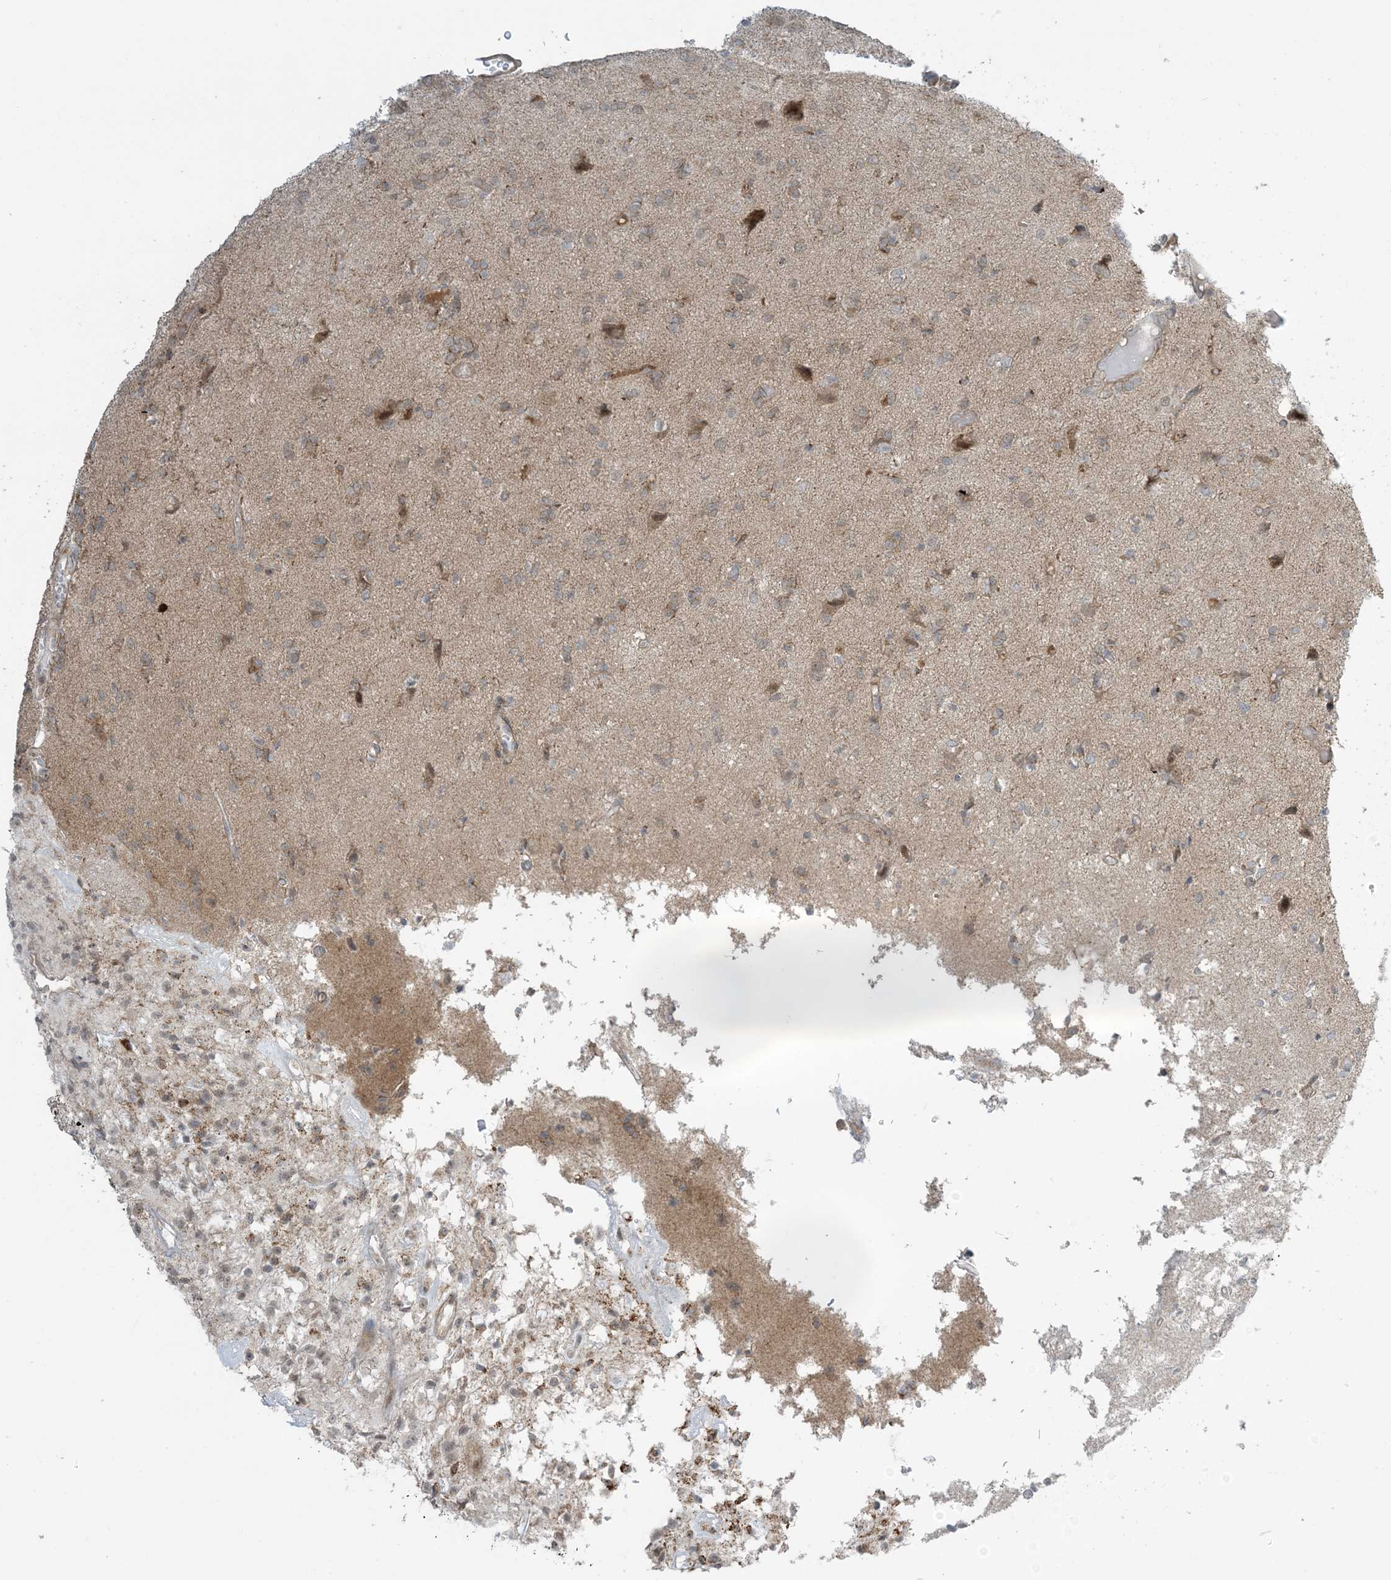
{"staining": {"intensity": "moderate", "quantity": "<25%", "location": "cytoplasmic/membranous"}, "tissue": "glioma", "cell_type": "Tumor cells", "image_type": "cancer", "snomed": [{"axis": "morphology", "description": "Glioma, malignant, High grade"}, {"axis": "topography", "description": "Brain"}], "caption": "IHC photomicrograph of glioma stained for a protein (brown), which exhibits low levels of moderate cytoplasmic/membranous expression in about <25% of tumor cells.", "gene": "PHLDB2", "patient": {"sex": "female", "age": 59}}